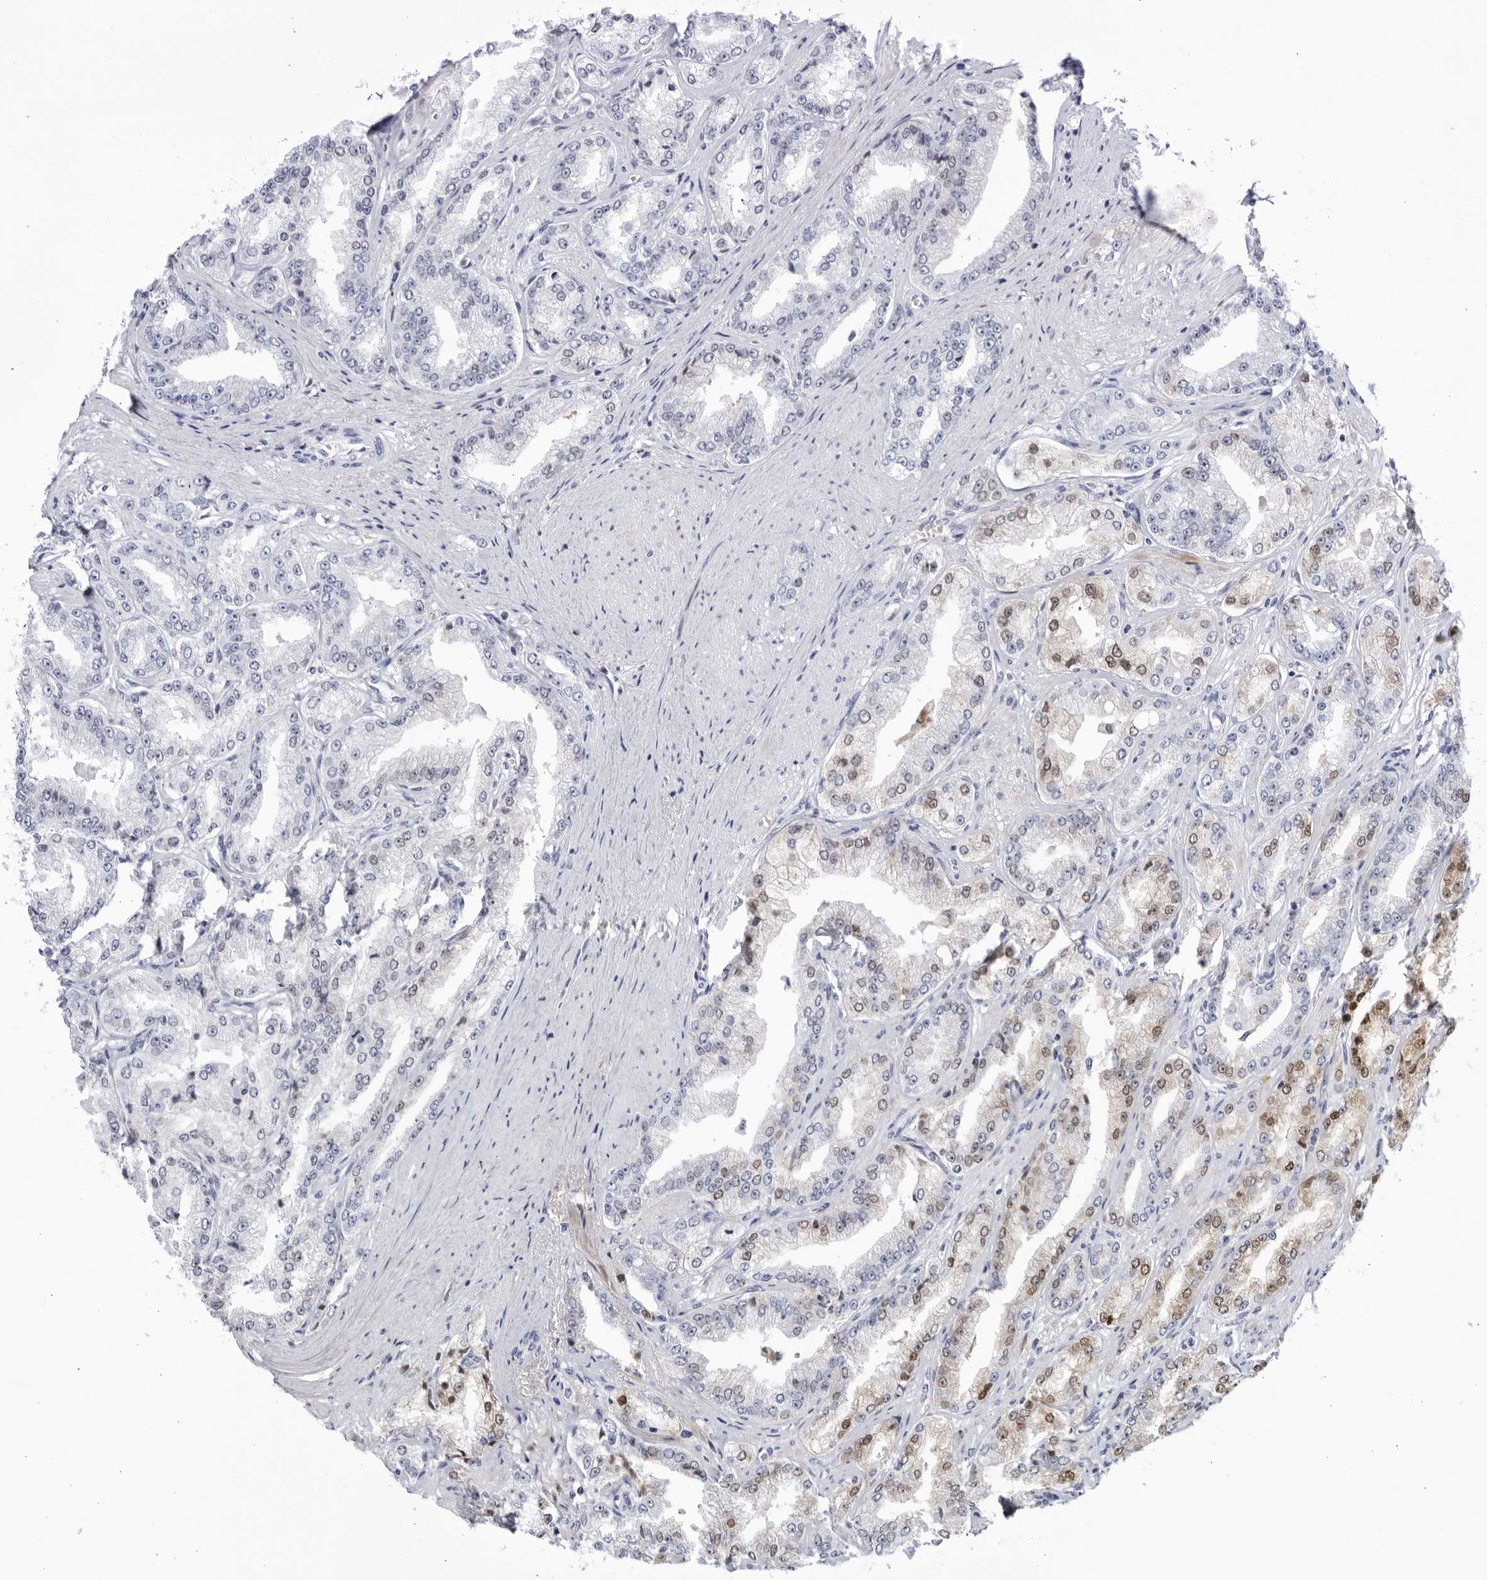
{"staining": {"intensity": "moderate", "quantity": "<25%", "location": "cytoplasmic/membranous,nuclear"}, "tissue": "prostate cancer", "cell_type": "Tumor cells", "image_type": "cancer", "snomed": [{"axis": "morphology", "description": "Adenocarcinoma, High grade"}, {"axis": "topography", "description": "Prostate"}], "caption": "This photomicrograph shows prostate high-grade adenocarcinoma stained with immunohistochemistry to label a protein in brown. The cytoplasmic/membranous and nuclear of tumor cells show moderate positivity for the protein. Nuclei are counter-stained blue.", "gene": "CNBD1", "patient": {"sex": "male", "age": 71}}